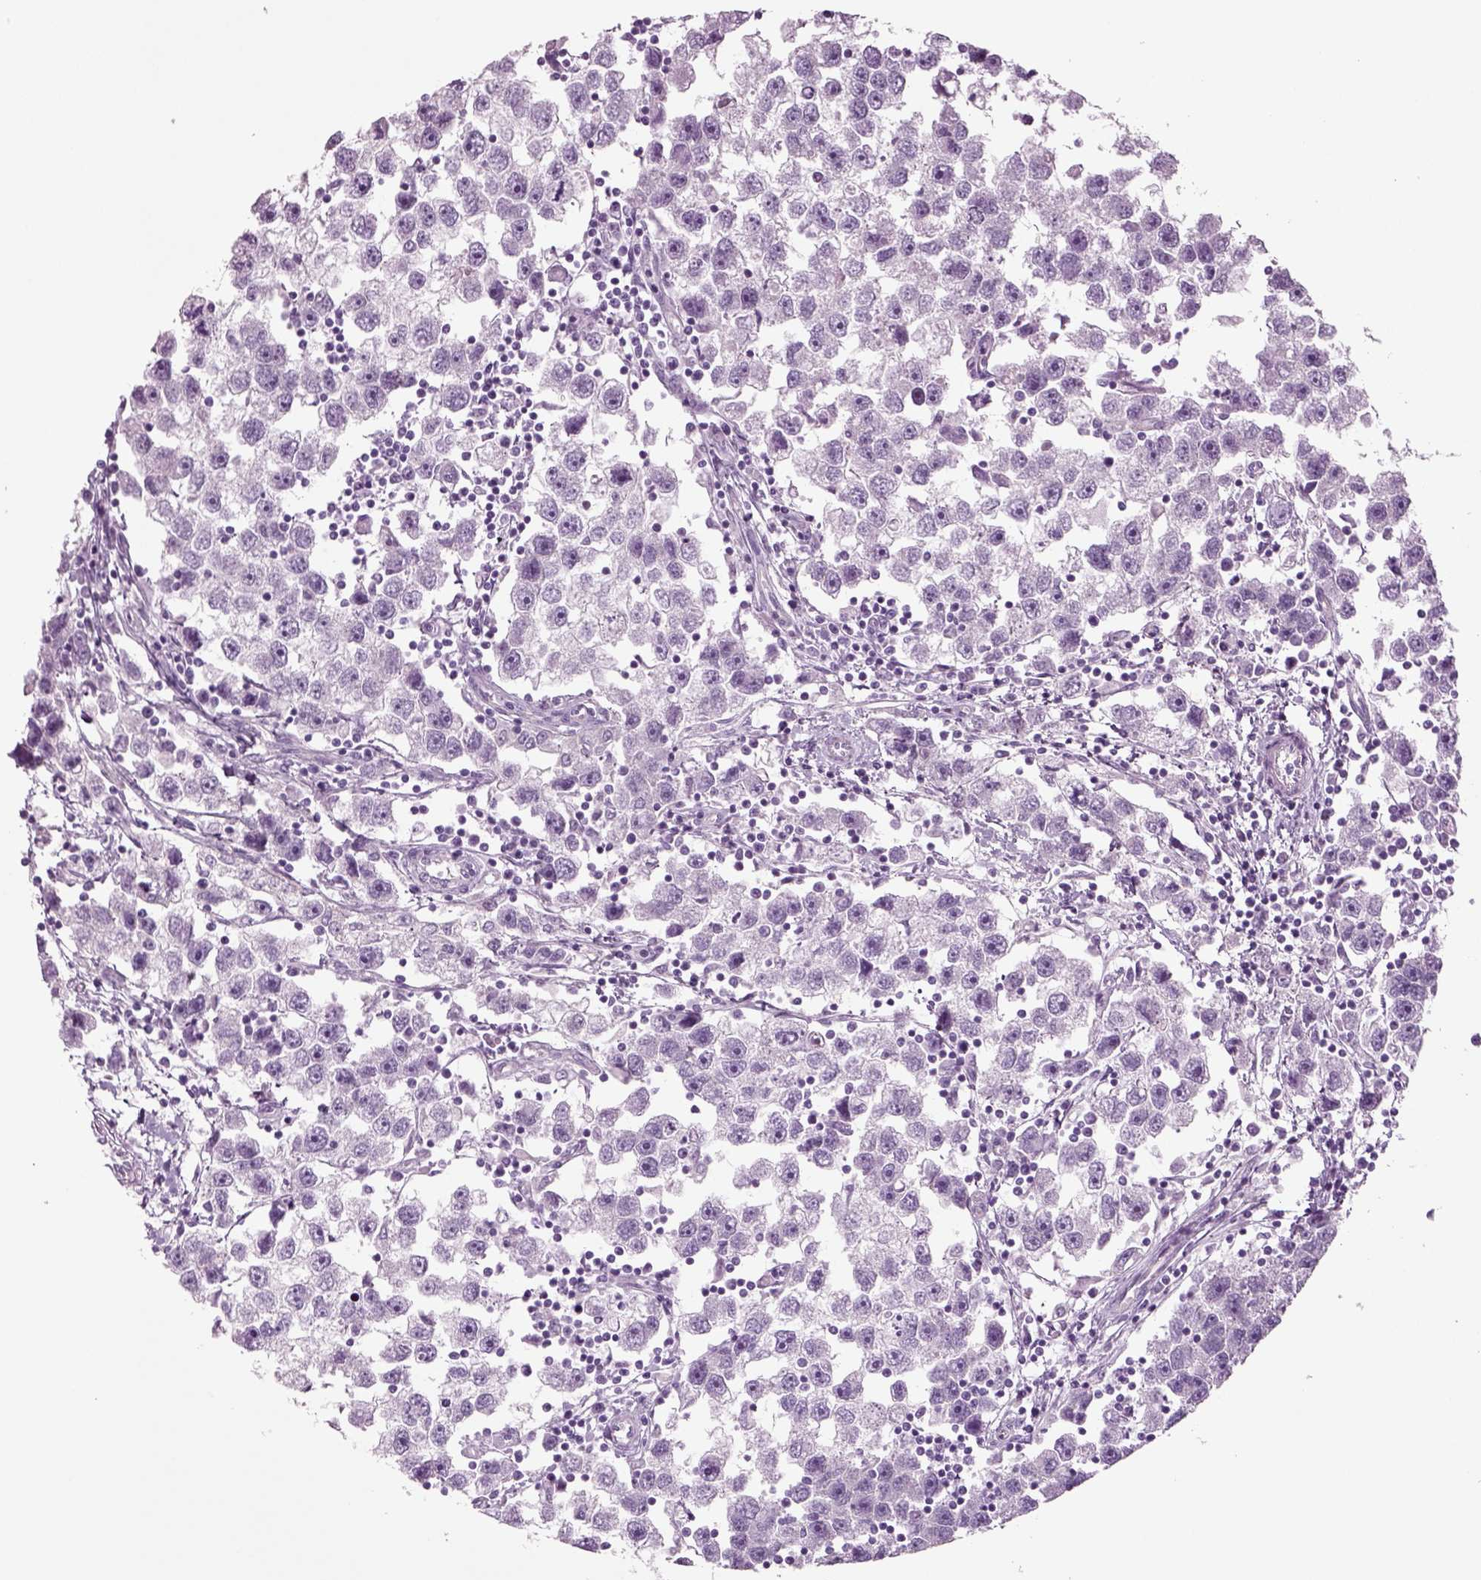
{"staining": {"intensity": "negative", "quantity": "none", "location": "none"}, "tissue": "testis cancer", "cell_type": "Tumor cells", "image_type": "cancer", "snomed": [{"axis": "morphology", "description": "Seminoma, NOS"}, {"axis": "topography", "description": "Testis"}], "caption": "Immunohistochemistry histopathology image of testis seminoma stained for a protein (brown), which displays no expression in tumor cells.", "gene": "CRABP1", "patient": {"sex": "male", "age": 30}}